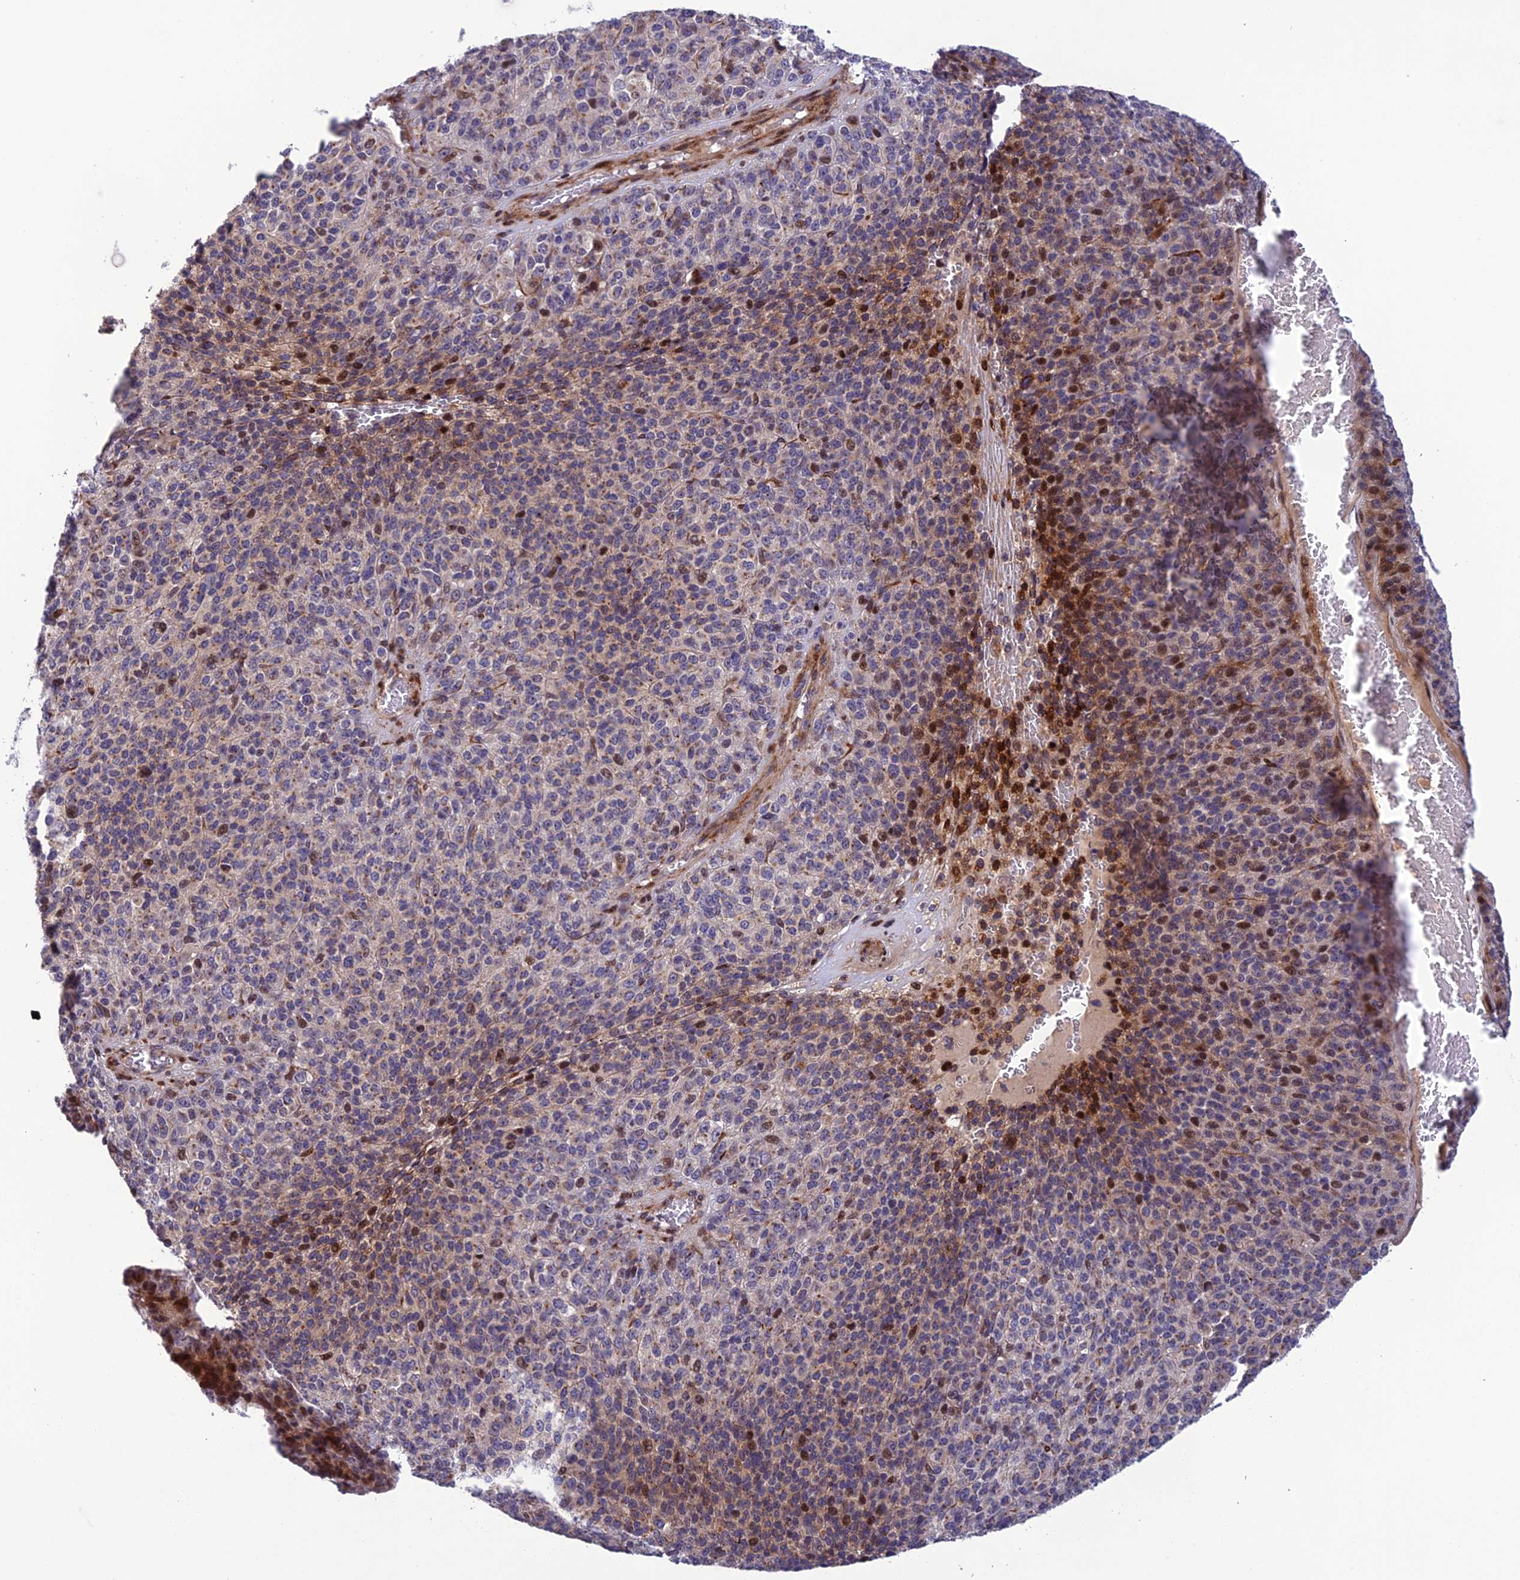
{"staining": {"intensity": "moderate", "quantity": "<25%", "location": "cytoplasmic/membranous,nuclear"}, "tissue": "melanoma", "cell_type": "Tumor cells", "image_type": "cancer", "snomed": [{"axis": "morphology", "description": "Malignant melanoma, Metastatic site"}, {"axis": "topography", "description": "Brain"}], "caption": "Protein staining by IHC demonstrates moderate cytoplasmic/membranous and nuclear staining in approximately <25% of tumor cells in melanoma.", "gene": "SMIM7", "patient": {"sex": "female", "age": 56}}